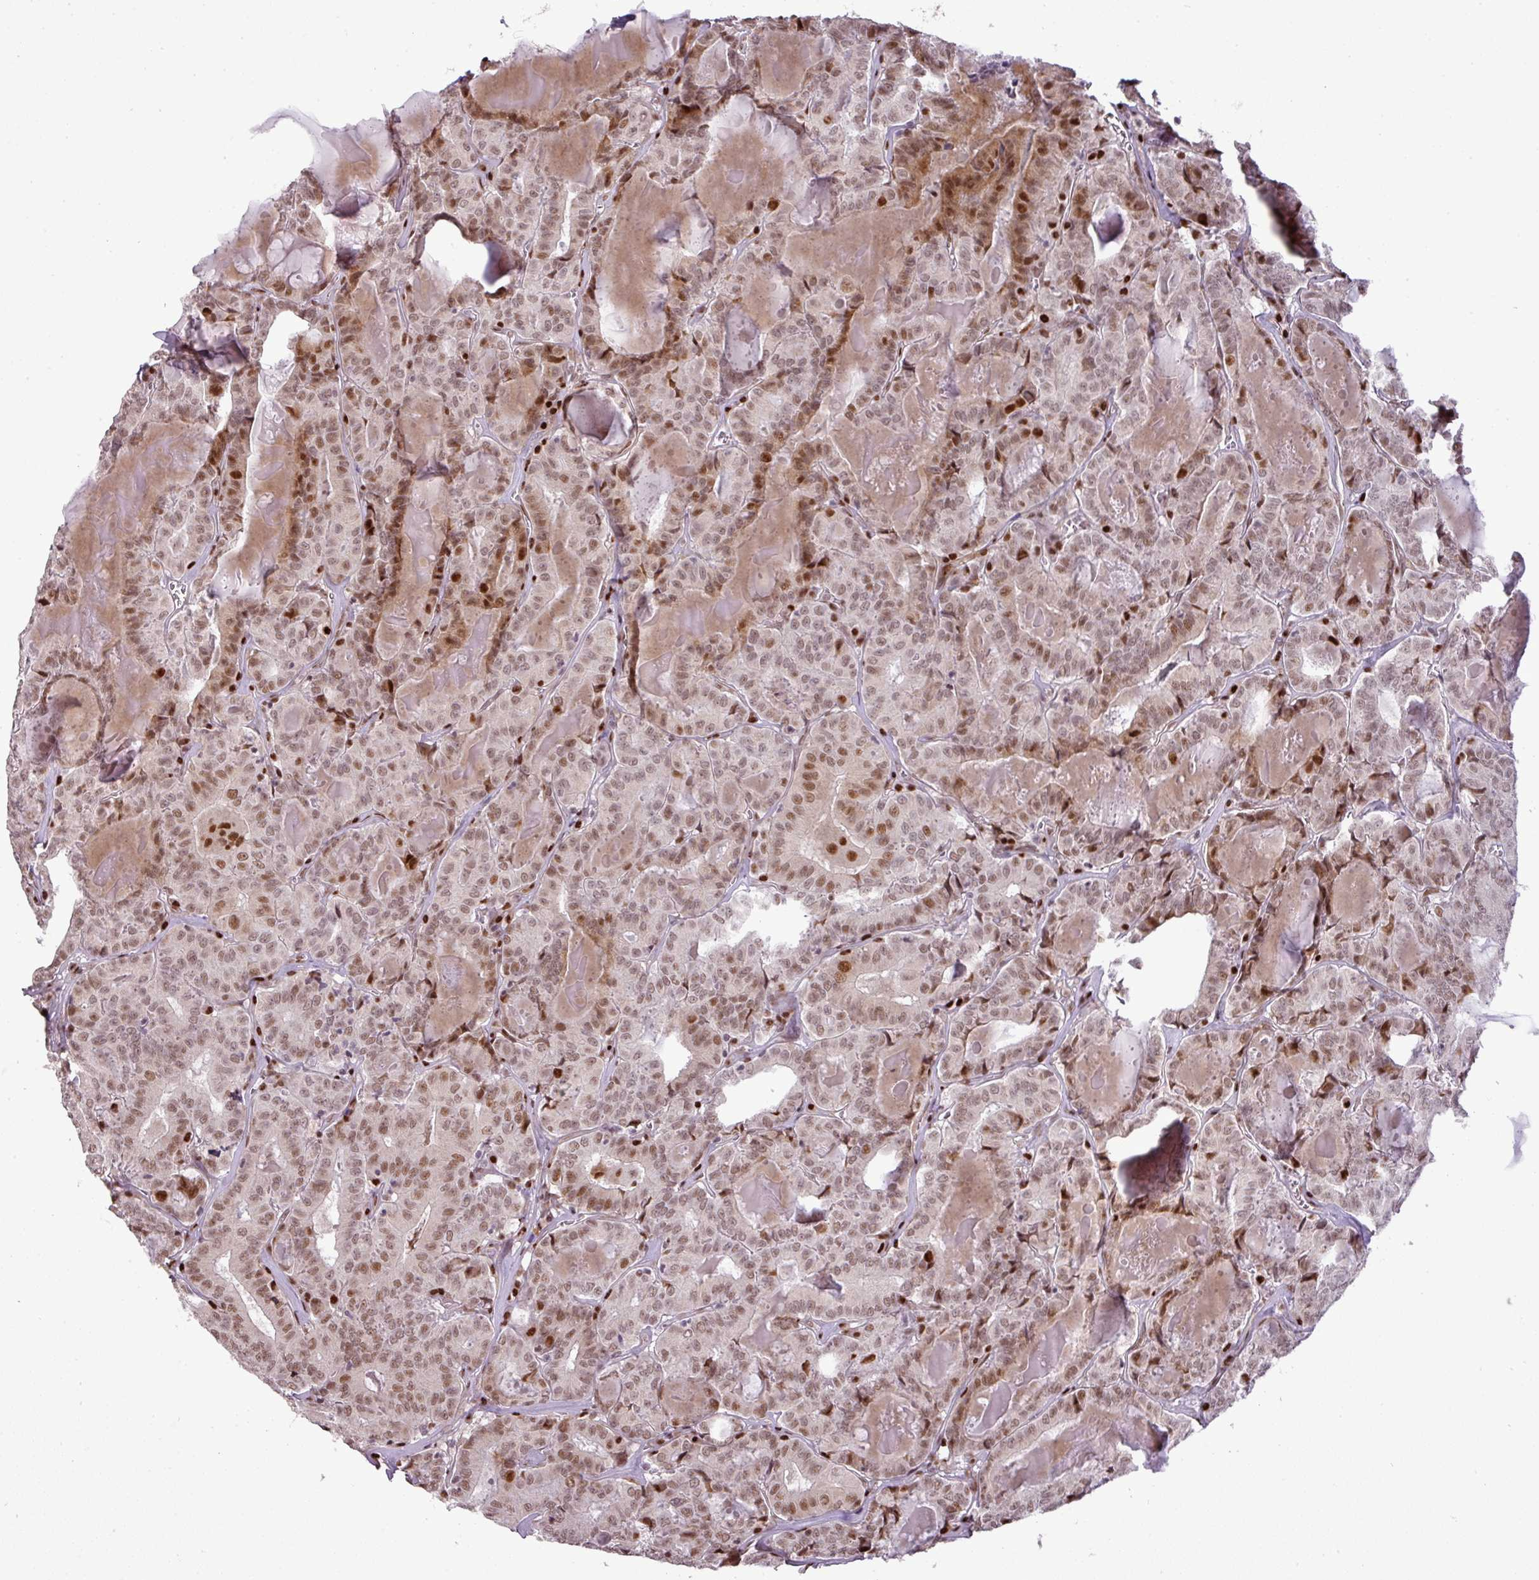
{"staining": {"intensity": "moderate", "quantity": "25%-75%", "location": "nuclear"}, "tissue": "thyroid cancer", "cell_type": "Tumor cells", "image_type": "cancer", "snomed": [{"axis": "morphology", "description": "Papillary adenocarcinoma, NOS"}, {"axis": "topography", "description": "Thyroid gland"}], "caption": "Immunohistochemical staining of thyroid papillary adenocarcinoma displays moderate nuclear protein staining in about 25%-75% of tumor cells.", "gene": "MYSM1", "patient": {"sex": "female", "age": 72}}